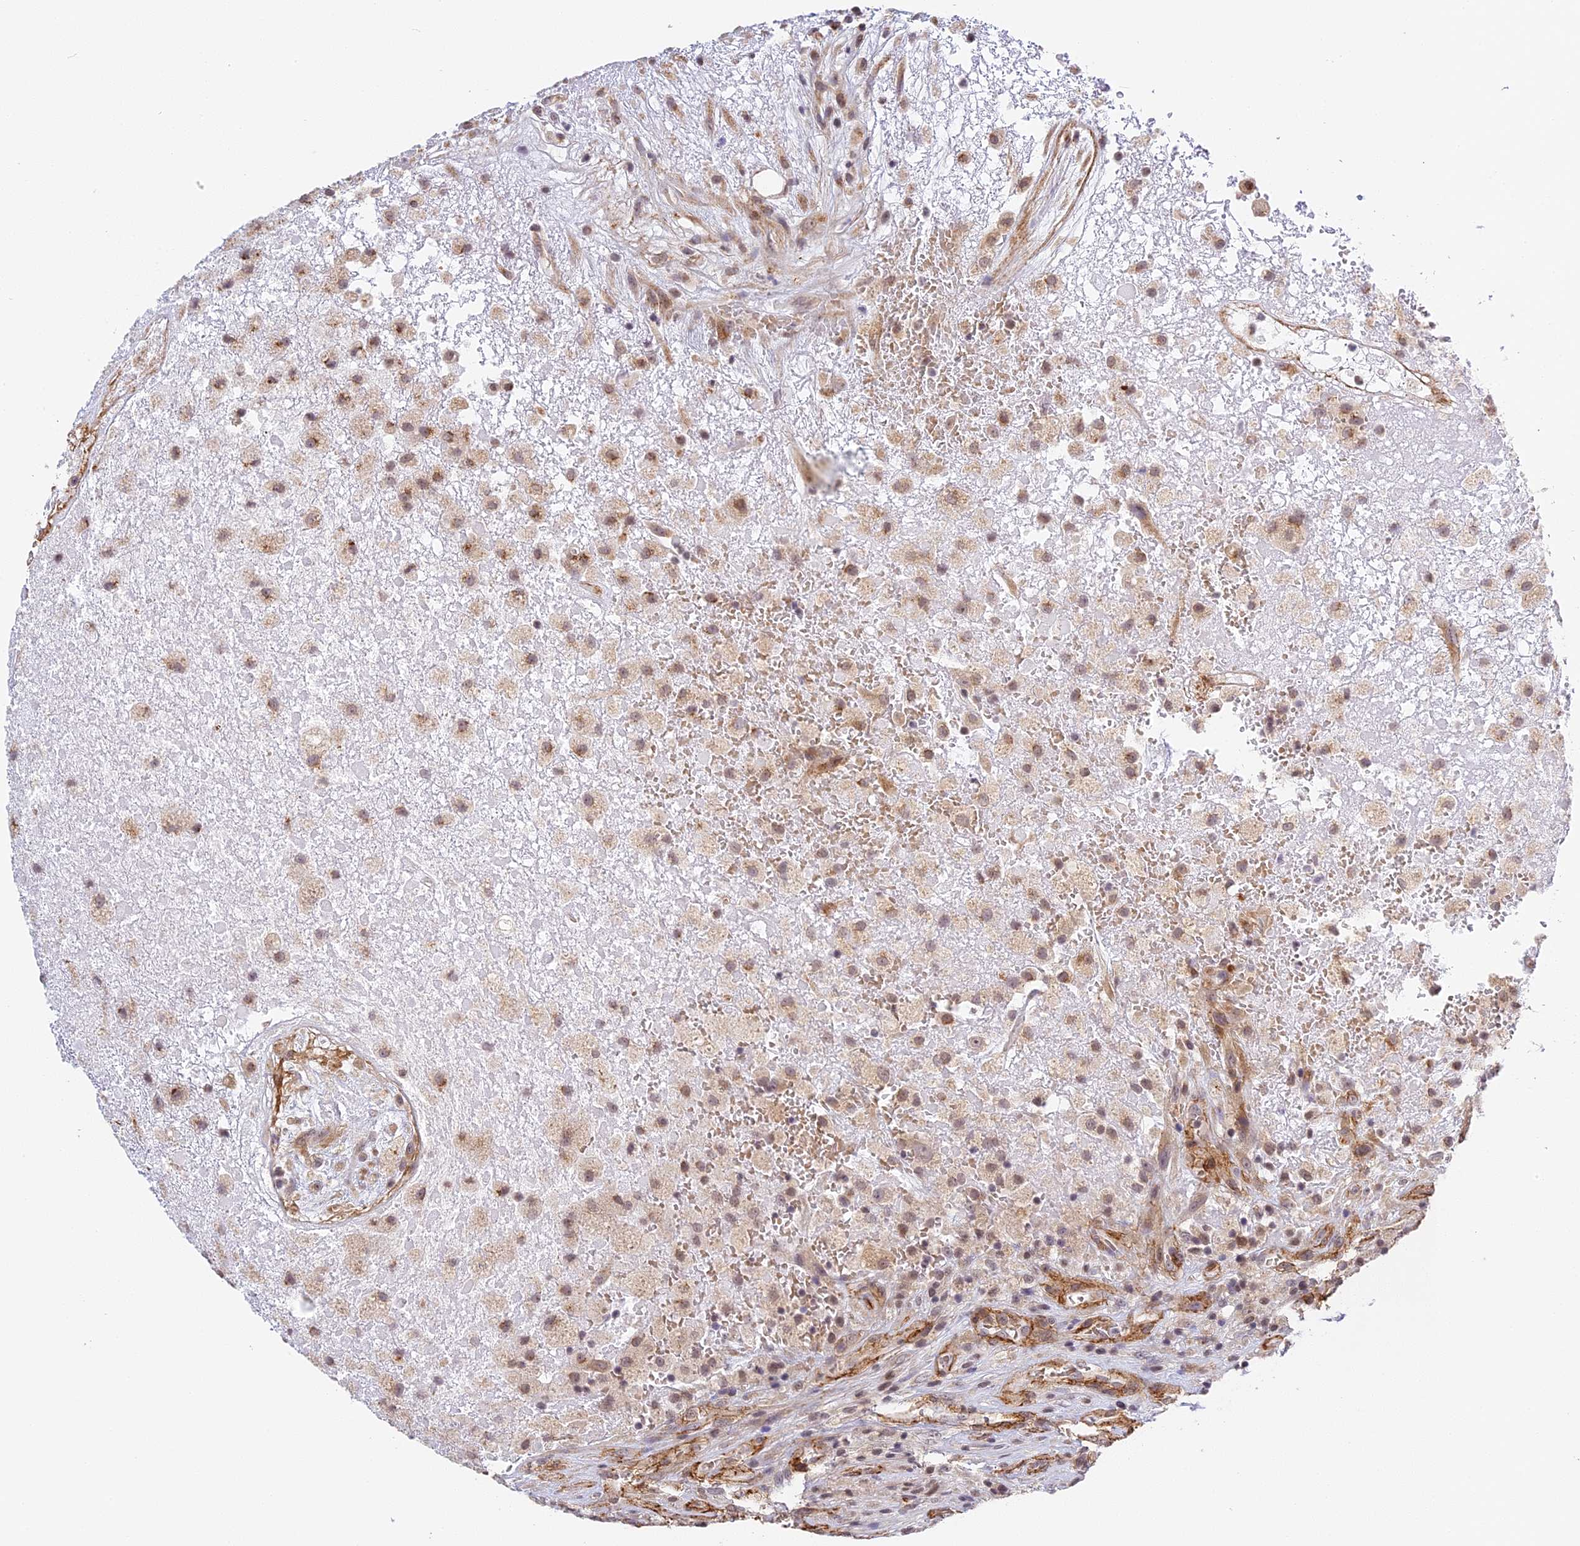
{"staining": {"intensity": "weak", "quantity": "25%-75%", "location": "cytoplasmic/membranous,nuclear"}, "tissue": "glioma", "cell_type": "Tumor cells", "image_type": "cancer", "snomed": [{"axis": "morphology", "description": "Glioma, malignant, High grade"}, {"axis": "topography", "description": "Brain"}], "caption": "Tumor cells demonstrate weak cytoplasmic/membranous and nuclear positivity in about 25%-75% of cells in malignant glioma (high-grade).", "gene": "HEATR5B", "patient": {"sex": "male", "age": 69}}